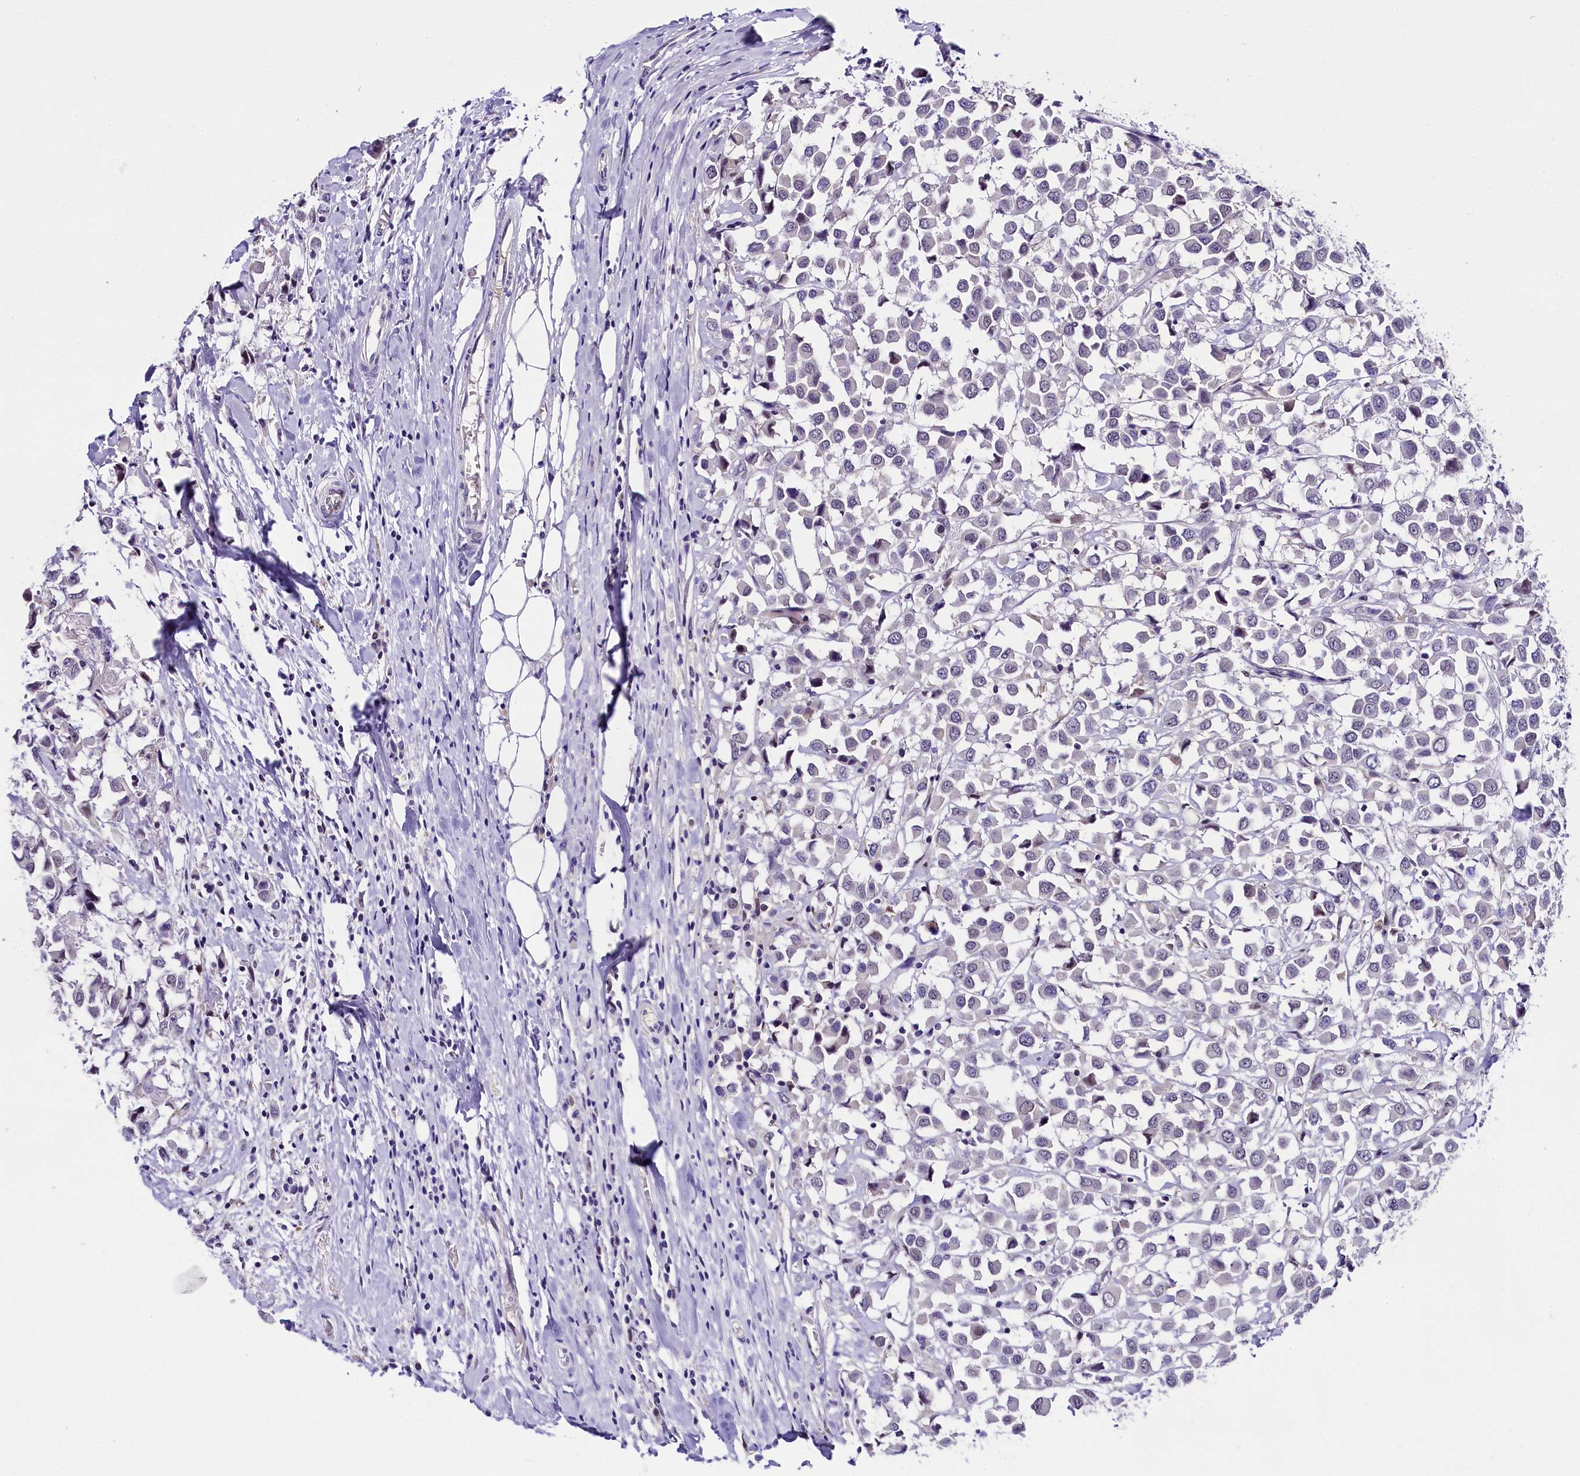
{"staining": {"intensity": "negative", "quantity": "none", "location": "none"}, "tissue": "breast cancer", "cell_type": "Tumor cells", "image_type": "cancer", "snomed": [{"axis": "morphology", "description": "Duct carcinoma"}, {"axis": "topography", "description": "Breast"}], "caption": "Image shows no significant protein staining in tumor cells of infiltrating ductal carcinoma (breast).", "gene": "IQCN", "patient": {"sex": "female", "age": 61}}